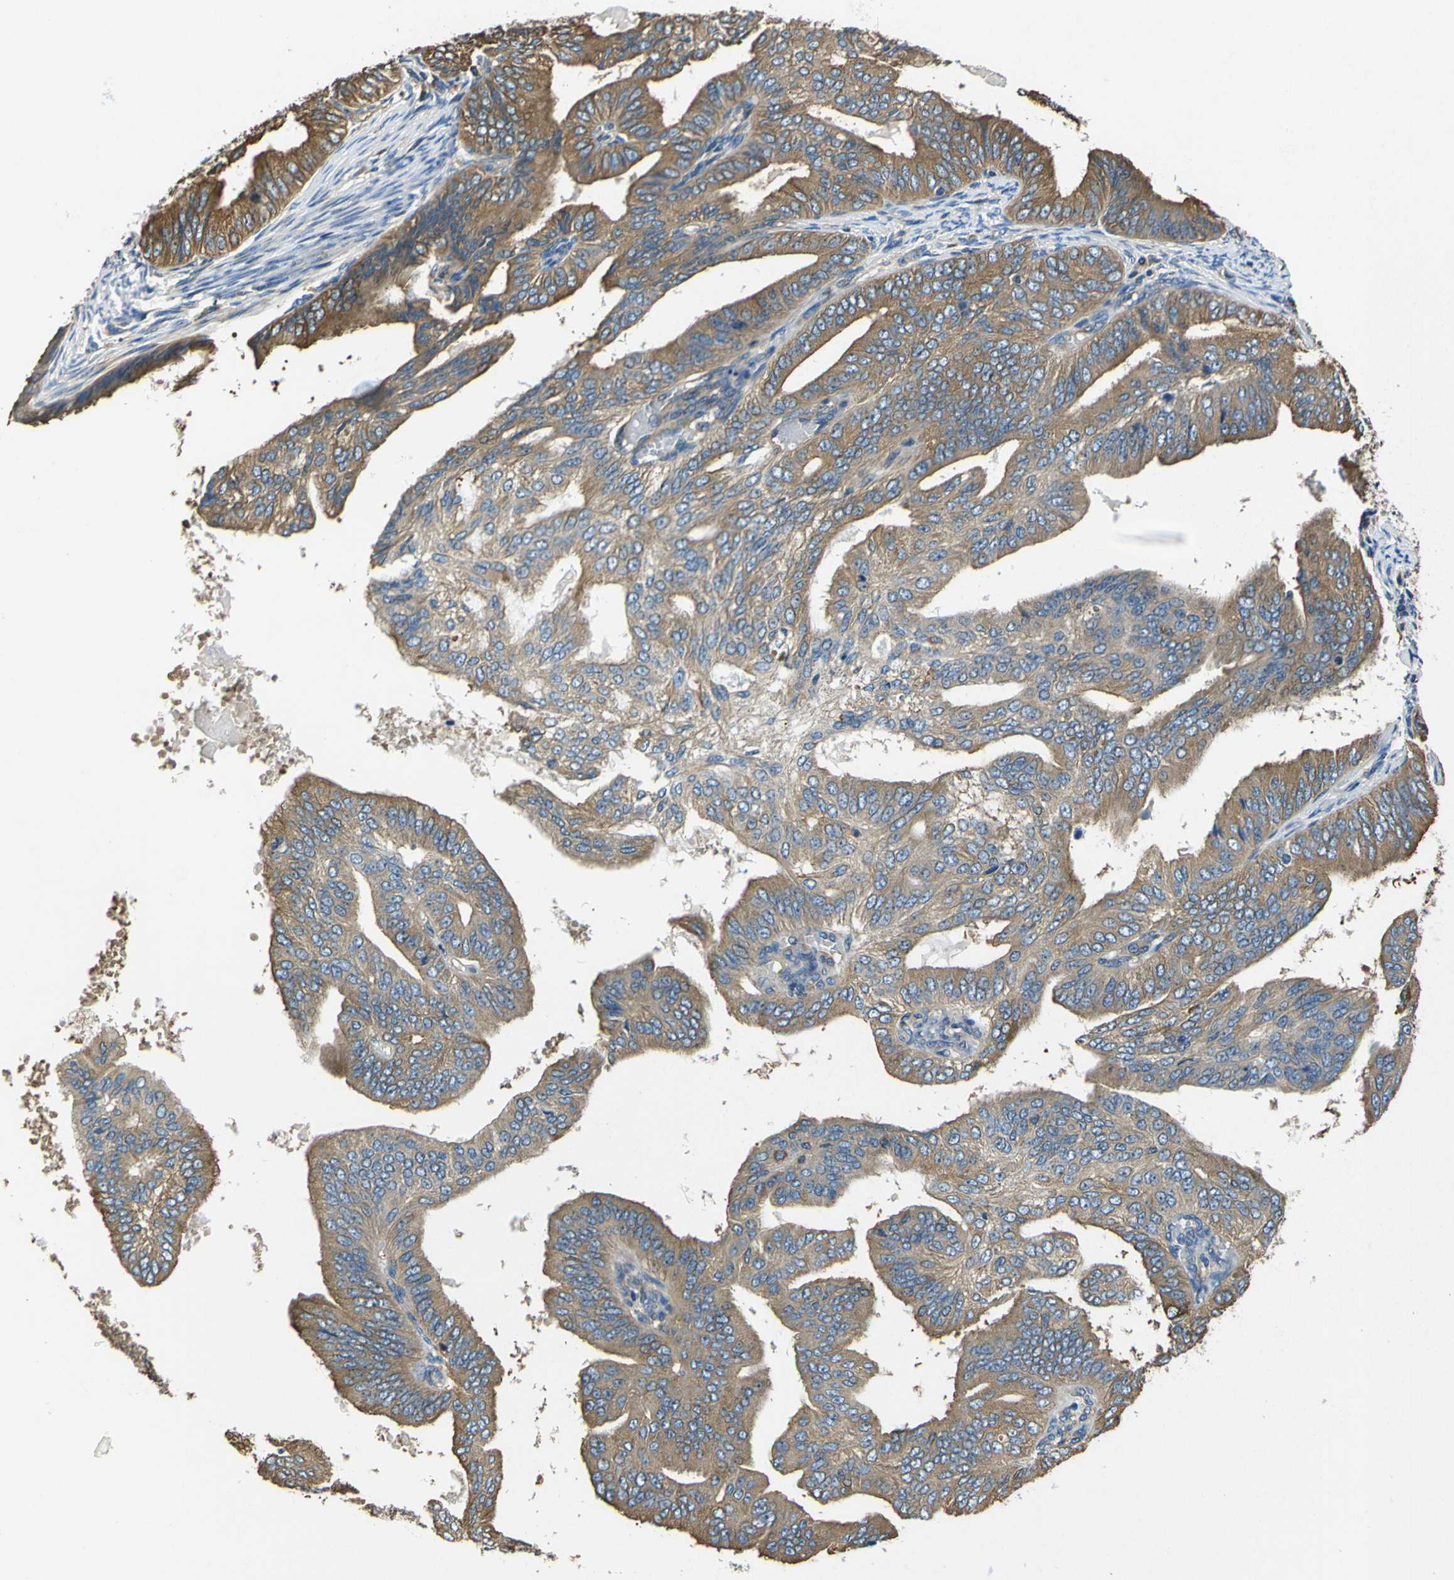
{"staining": {"intensity": "moderate", "quantity": ">75%", "location": "cytoplasmic/membranous"}, "tissue": "endometrial cancer", "cell_type": "Tumor cells", "image_type": "cancer", "snomed": [{"axis": "morphology", "description": "Adenocarcinoma, NOS"}, {"axis": "topography", "description": "Endometrium"}], "caption": "IHC (DAB (3,3'-diaminobenzidine)) staining of endometrial adenocarcinoma shows moderate cytoplasmic/membranous protein positivity in approximately >75% of tumor cells.", "gene": "TUBB", "patient": {"sex": "female", "age": 58}}